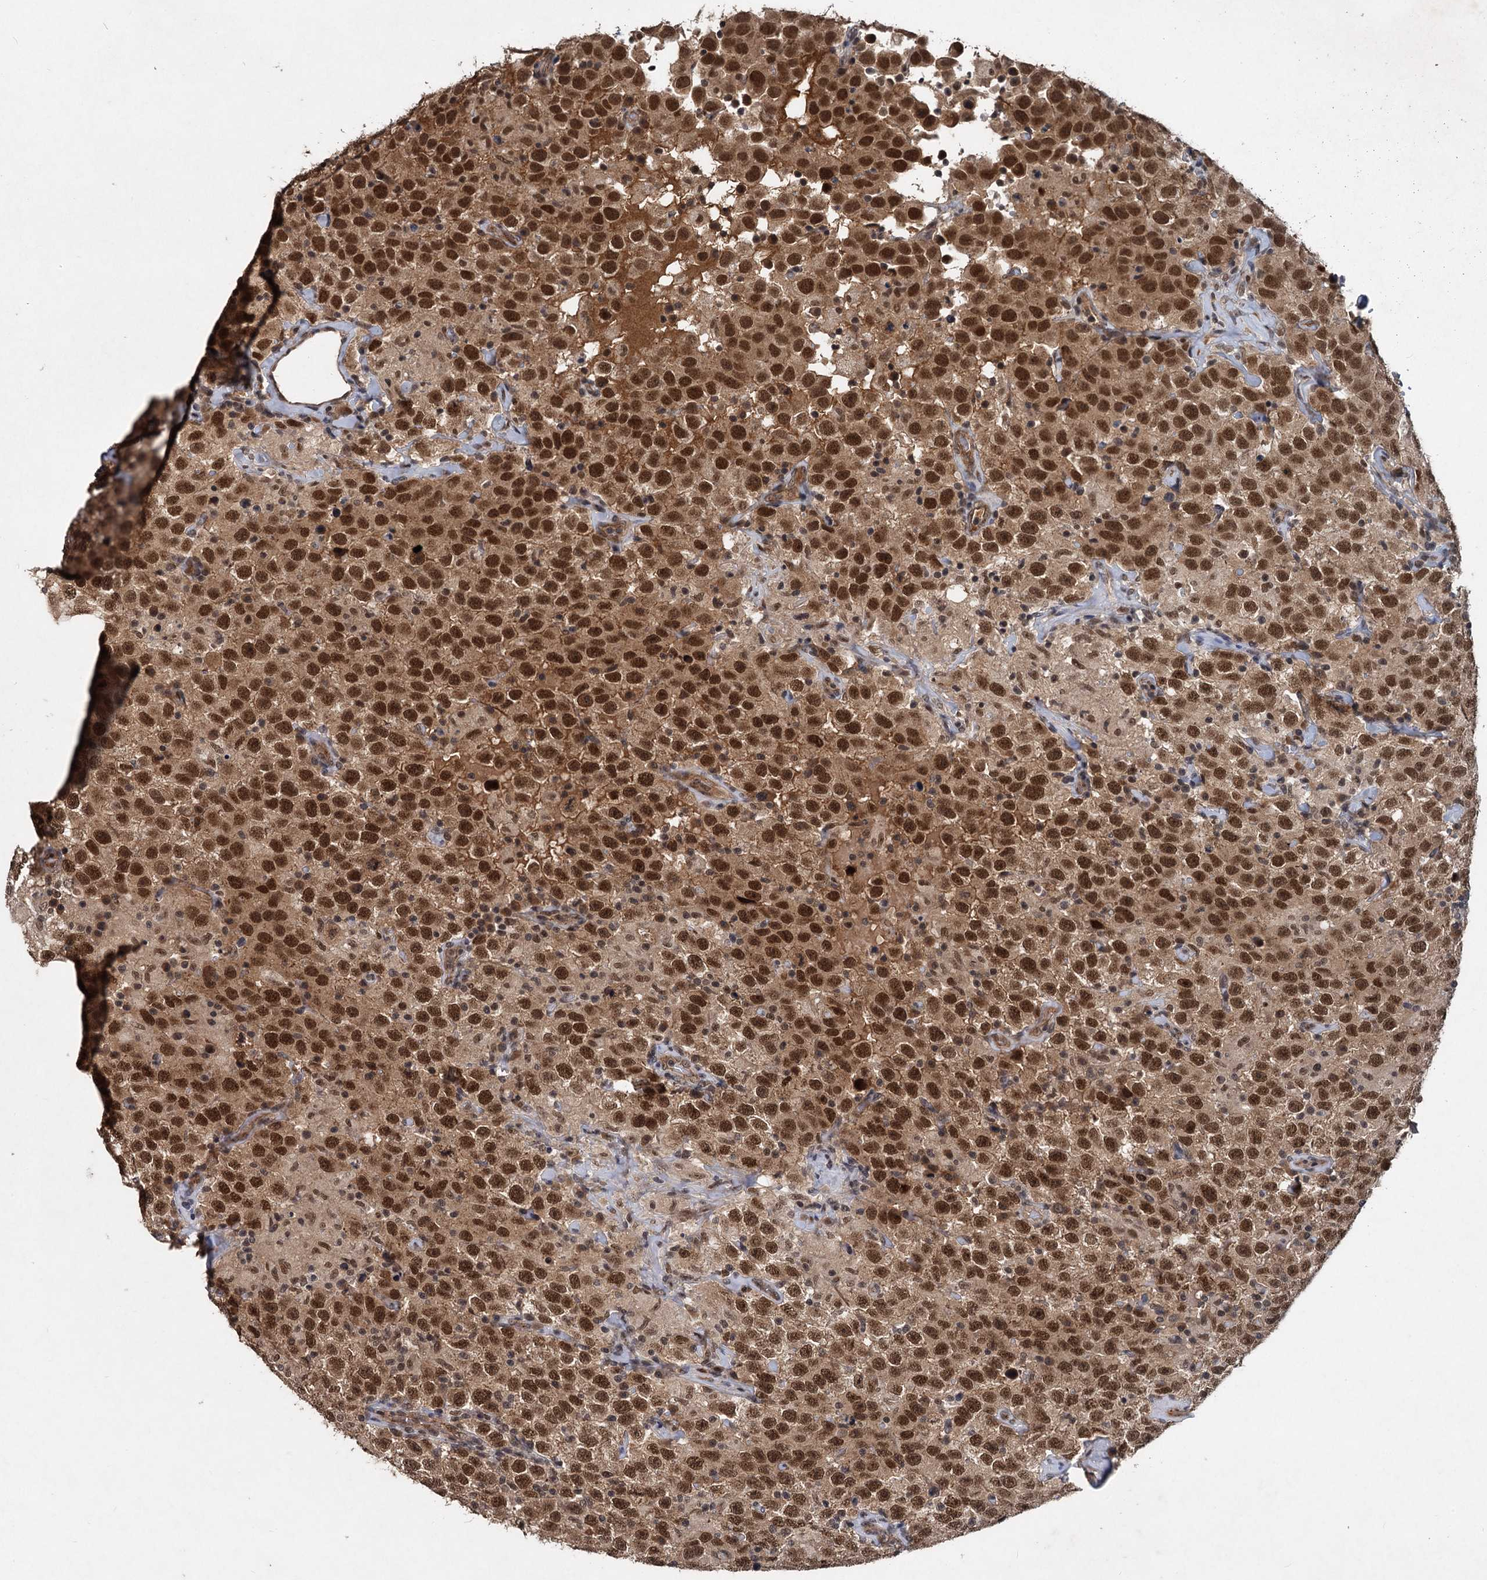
{"staining": {"intensity": "strong", "quantity": ">75%", "location": "nuclear"}, "tissue": "testis cancer", "cell_type": "Tumor cells", "image_type": "cancer", "snomed": [{"axis": "morphology", "description": "Seminoma, NOS"}, {"axis": "topography", "description": "Testis"}], "caption": "Testis cancer stained with DAB immunohistochemistry exhibits high levels of strong nuclear positivity in about >75% of tumor cells. The staining was performed using DAB (3,3'-diaminobenzidine), with brown indicating positive protein expression. Nuclei are stained blue with hematoxylin.", "gene": "RITA1", "patient": {"sex": "male", "age": 41}}